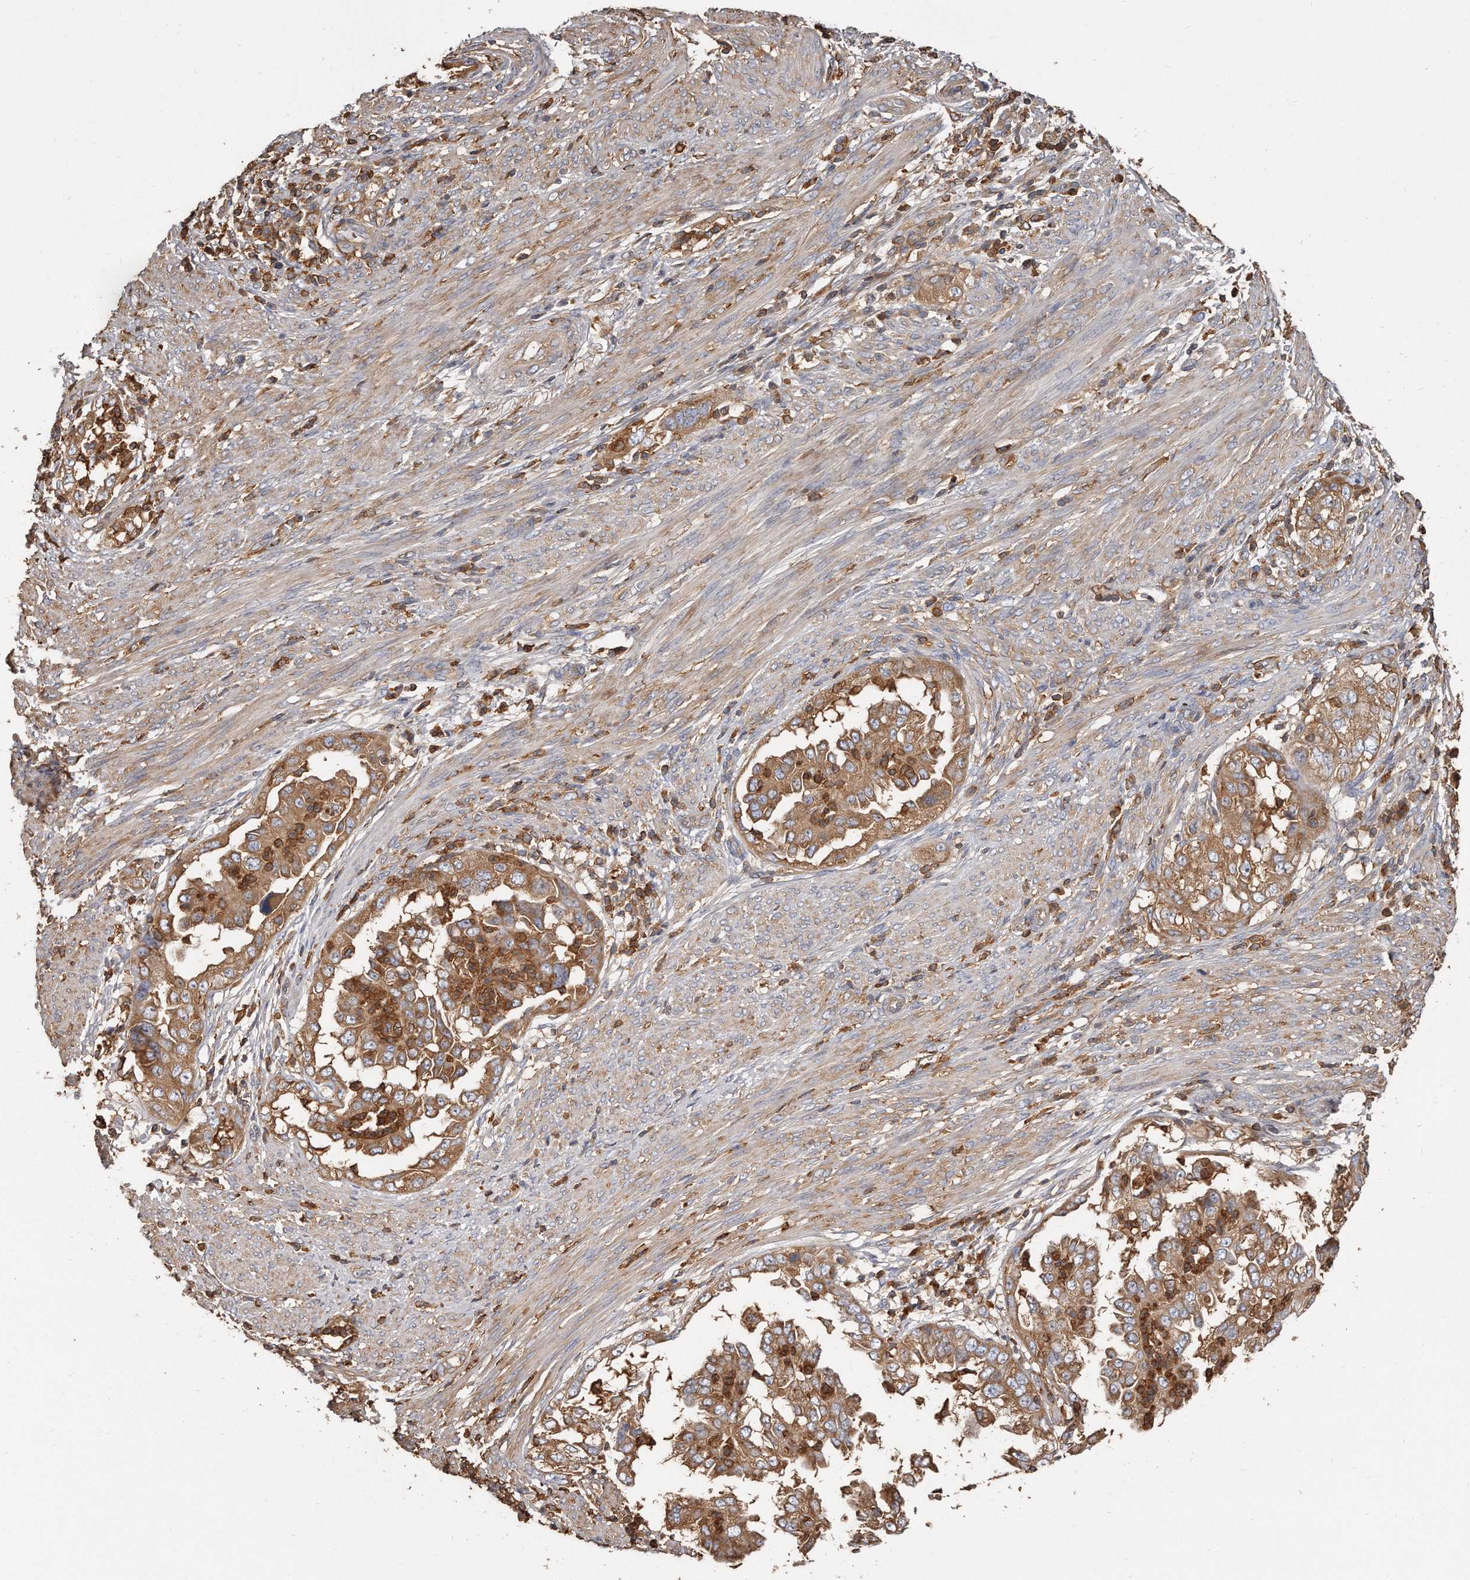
{"staining": {"intensity": "moderate", "quantity": ">75%", "location": "cytoplasmic/membranous"}, "tissue": "endometrial cancer", "cell_type": "Tumor cells", "image_type": "cancer", "snomed": [{"axis": "morphology", "description": "Adenocarcinoma, NOS"}, {"axis": "topography", "description": "Endometrium"}], "caption": "A micrograph showing moderate cytoplasmic/membranous positivity in approximately >75% of tumor cells in endometrial cancer (adenocarcinoma), as visualized by brown immunohistochemical staining.", "gene": "CAP1", "patient": {"sex": "female", "age": 85}}